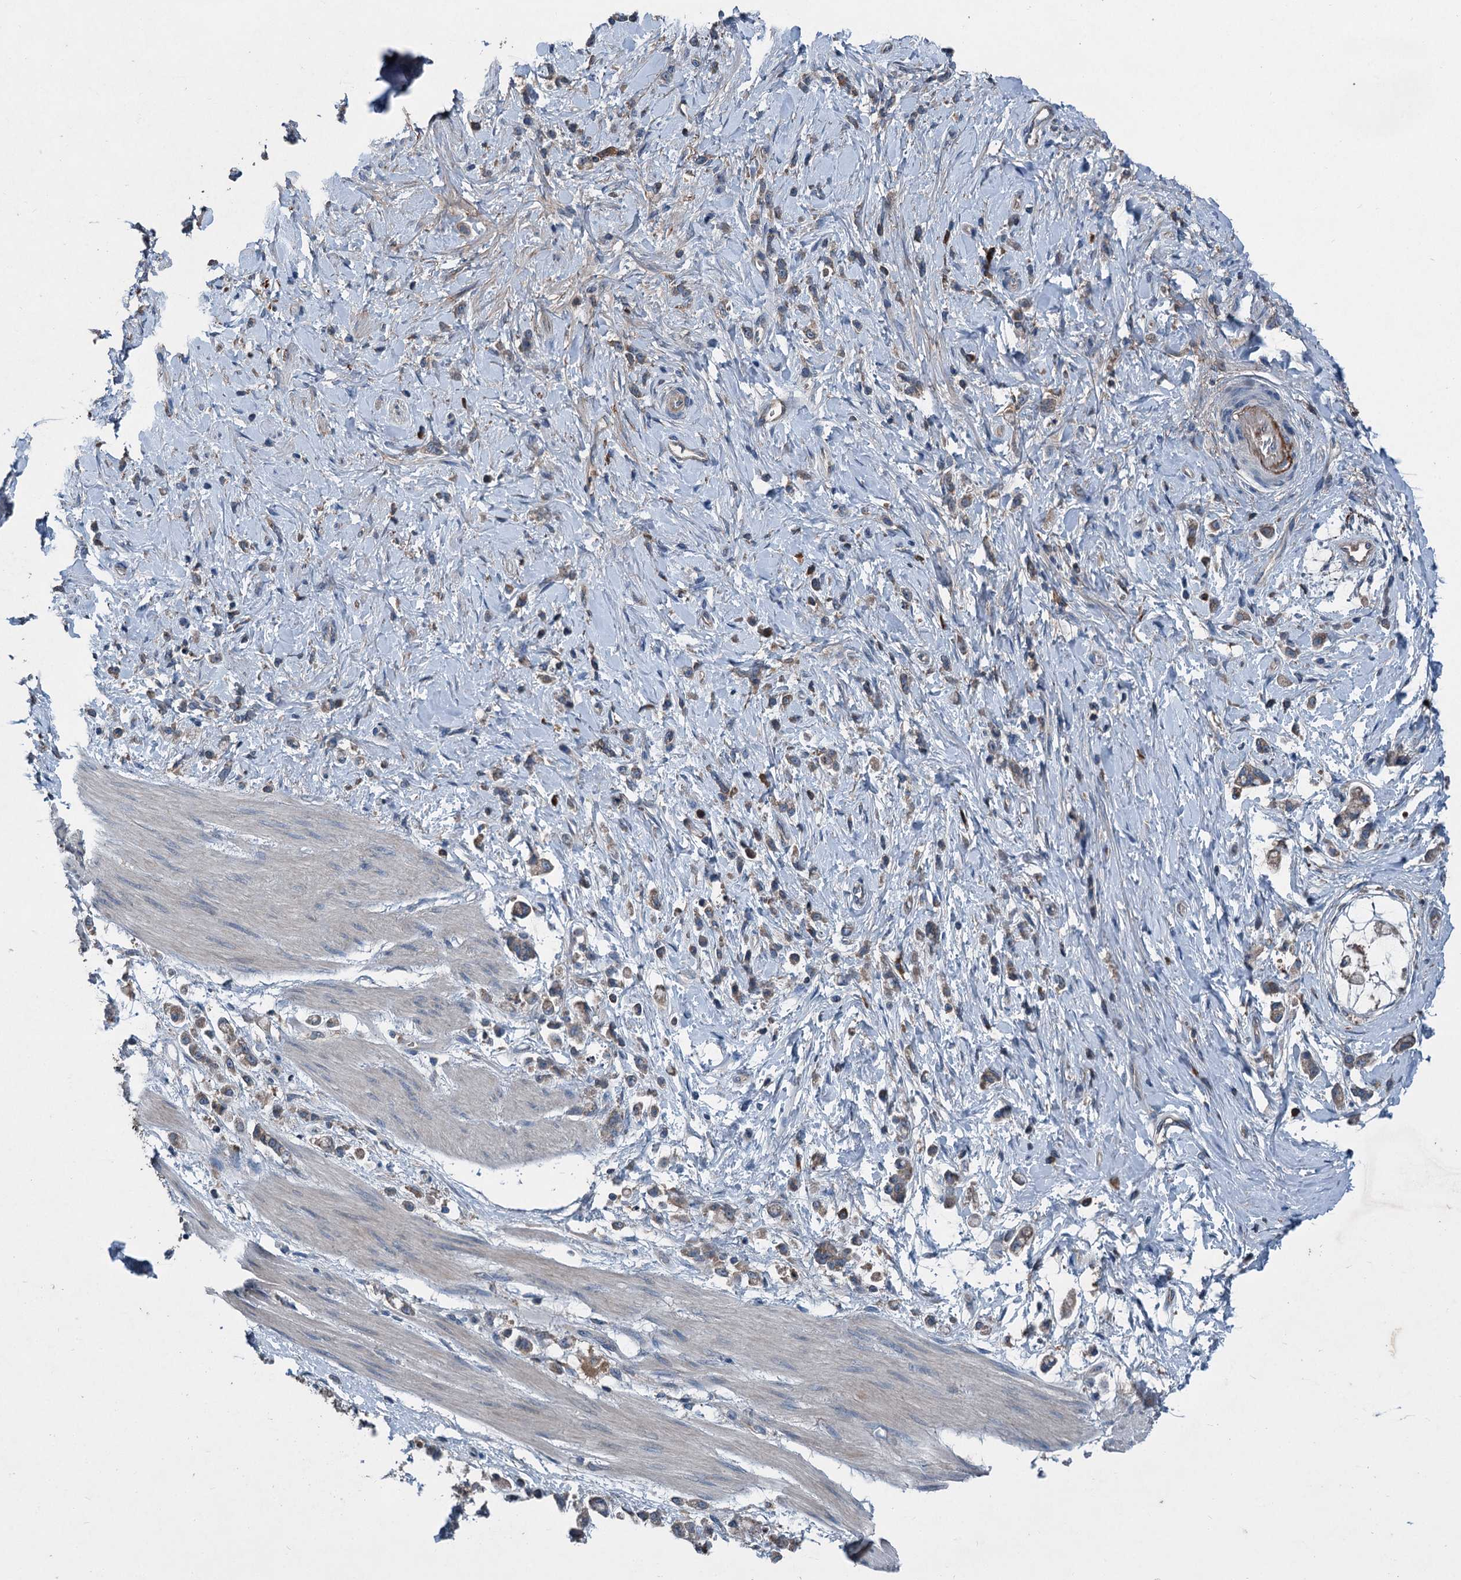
{"staining": {"intensity": "weak", "quantity": "25%-75%", "location": "cytoplasmic/membranous"}, "tissue": "stomach cancer", "cell_type": "Tumor cells", "image_type": "cancer", "snomed": [{"axis": "morphology", "description": "Adenocarcinoma, NOS"}, {"axis": "topography", "description": "Stomach"}], "caption": "A brown stain labels weak cytoplasmic/membranous positivity of a protein in human stomach adenocarcinoma tumor cells.", "gene": "PDSS1", "patient": {"sex": "female", "age": 60}}